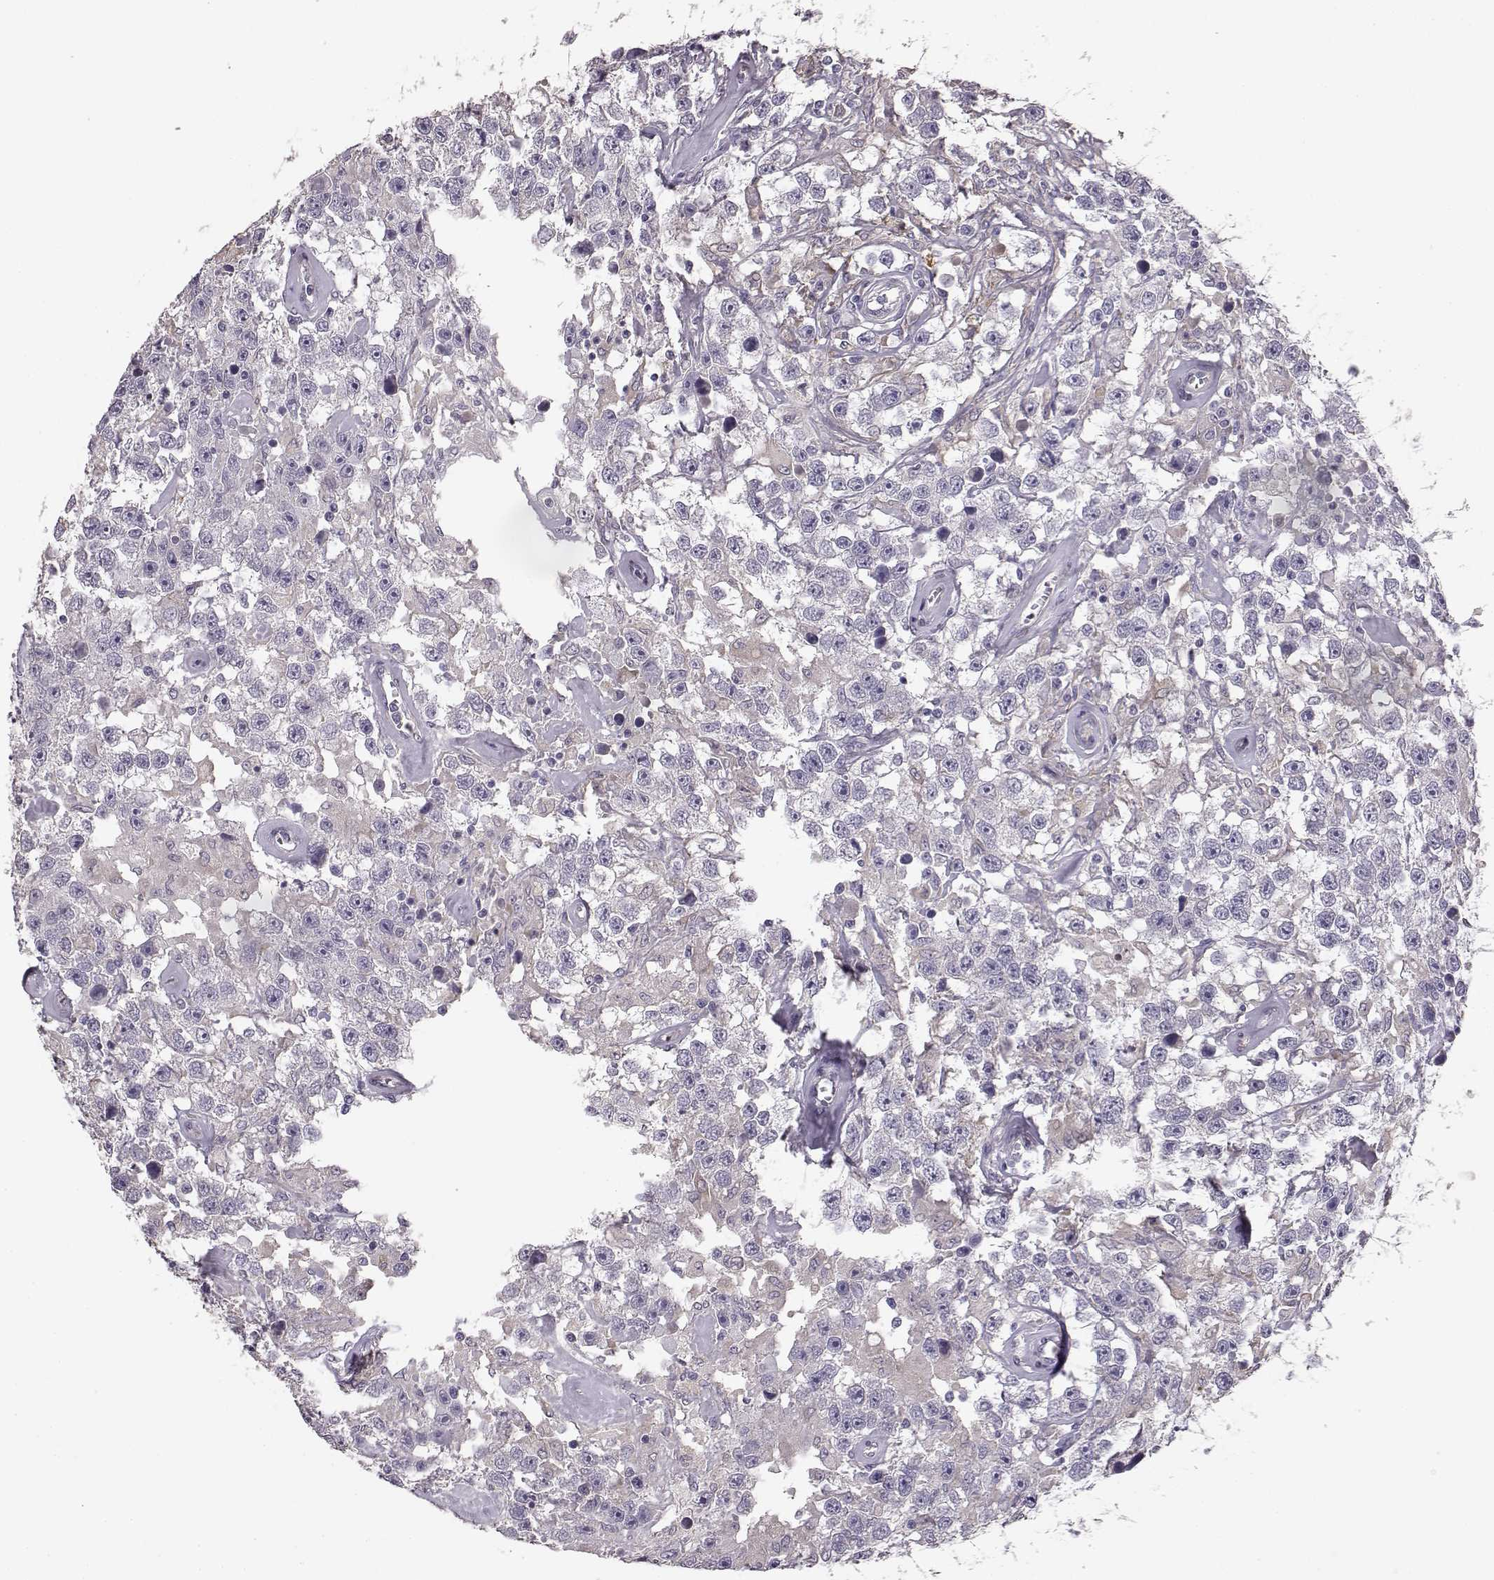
{"staining": {"intensity": "negative", "quantity": "none", "location": "none"}, "tissue": "testis cancer", "cell_type": "Tumor cells", "image_type": "cancer", "snomed": [{"axis": "morphology", "description": "Seminoma, NOS"}, {"axis": "topography", "description": "Testis"}], "caption": "High power microscopy micrograph of an IHC photomicrograph of seminoma (testis), revealing no significant positivity in tumor cells.", "gene": "GHR", "patient": {"sex": "male", "age": 43}}